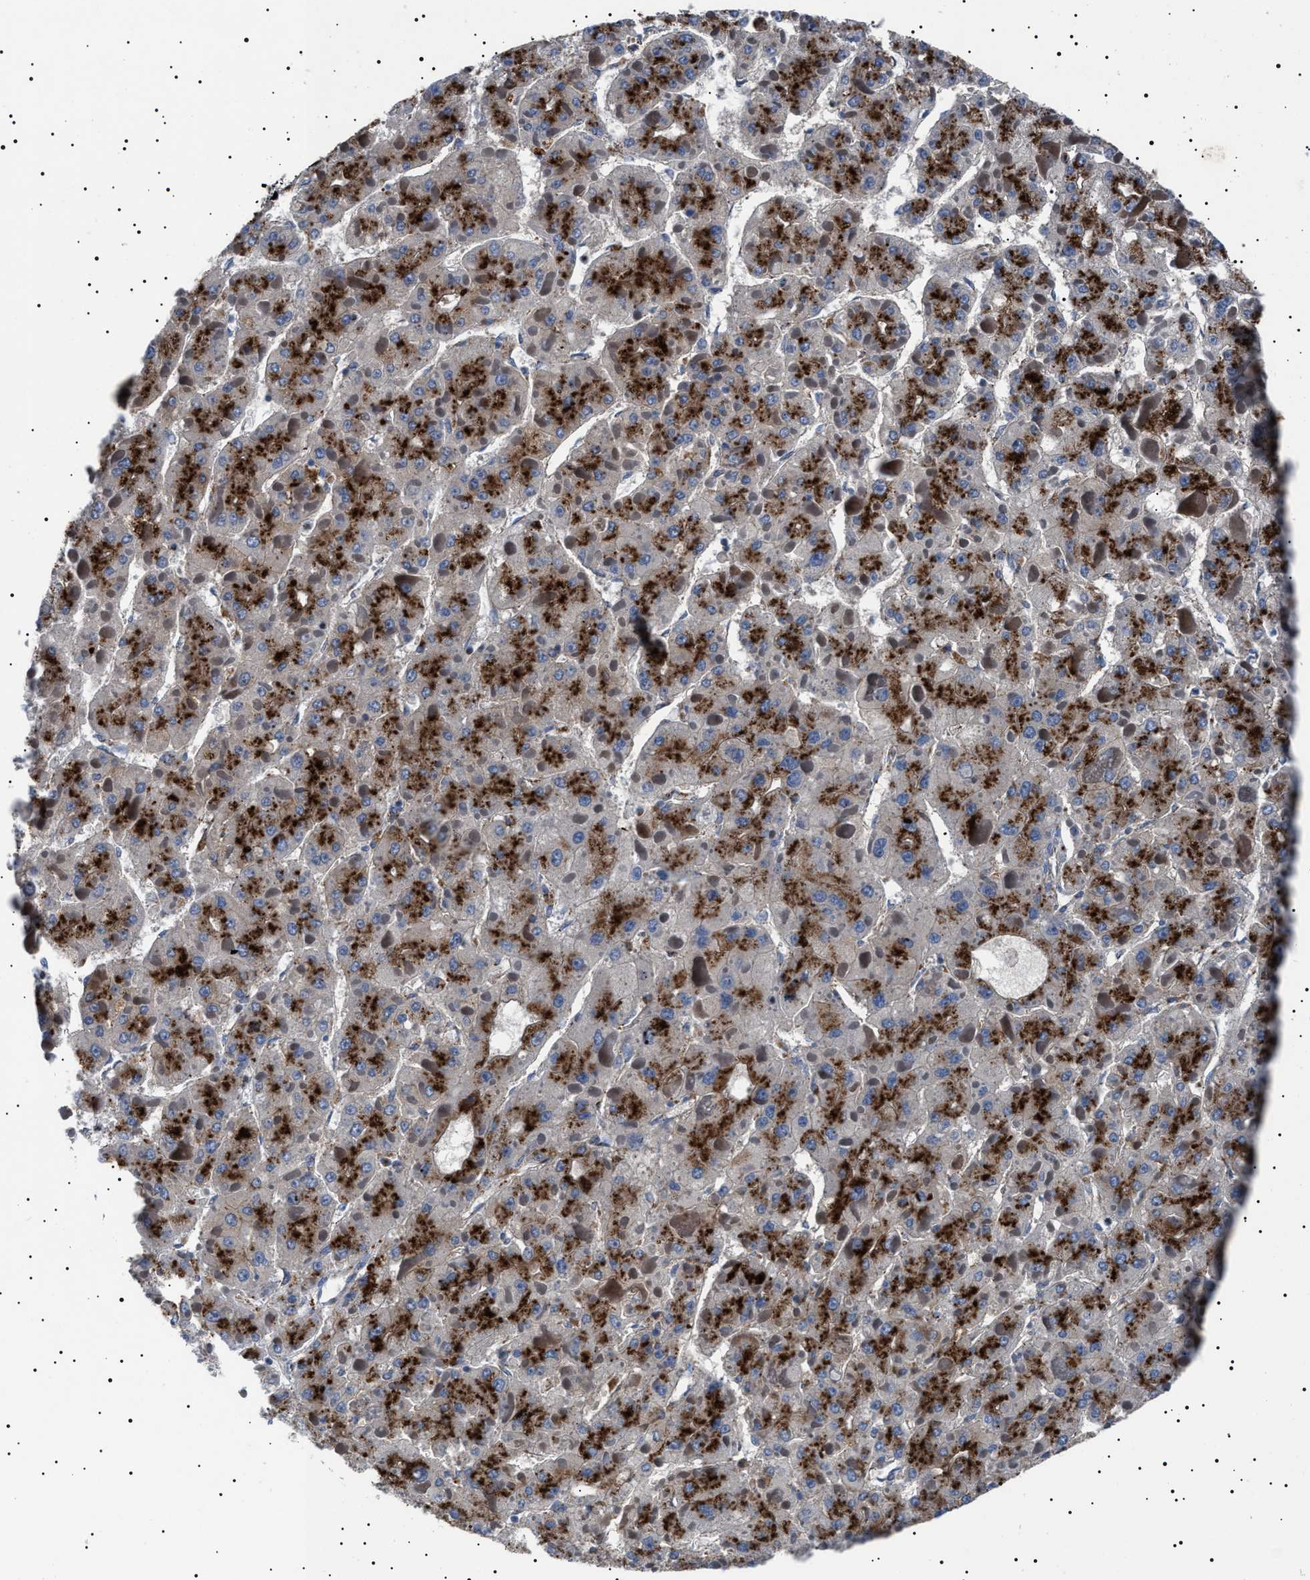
{"staining": {"intensity": "strong", "quantity": ">75%", "location": "cytoplasmic/membranous"}, "tissue": "liver cancer", "cell_type": "Tumor cells", "image_type": "cancer", "snomed": [{"axis": "morphology", "description": "Carcinoma, Hepatocellular, NOS"}, {"axis": "topography", "description": "Liver"}], "caption": "A high-resolution image shows immunohistochemistry (IHC) staining of hepatocellular carcinoma (liver), which shows strong cytoplasmic/membranous expression in approximately >75% of tumor cells.", "gene": "NEU1", "patient": {"sex": "female", "age": 73}}